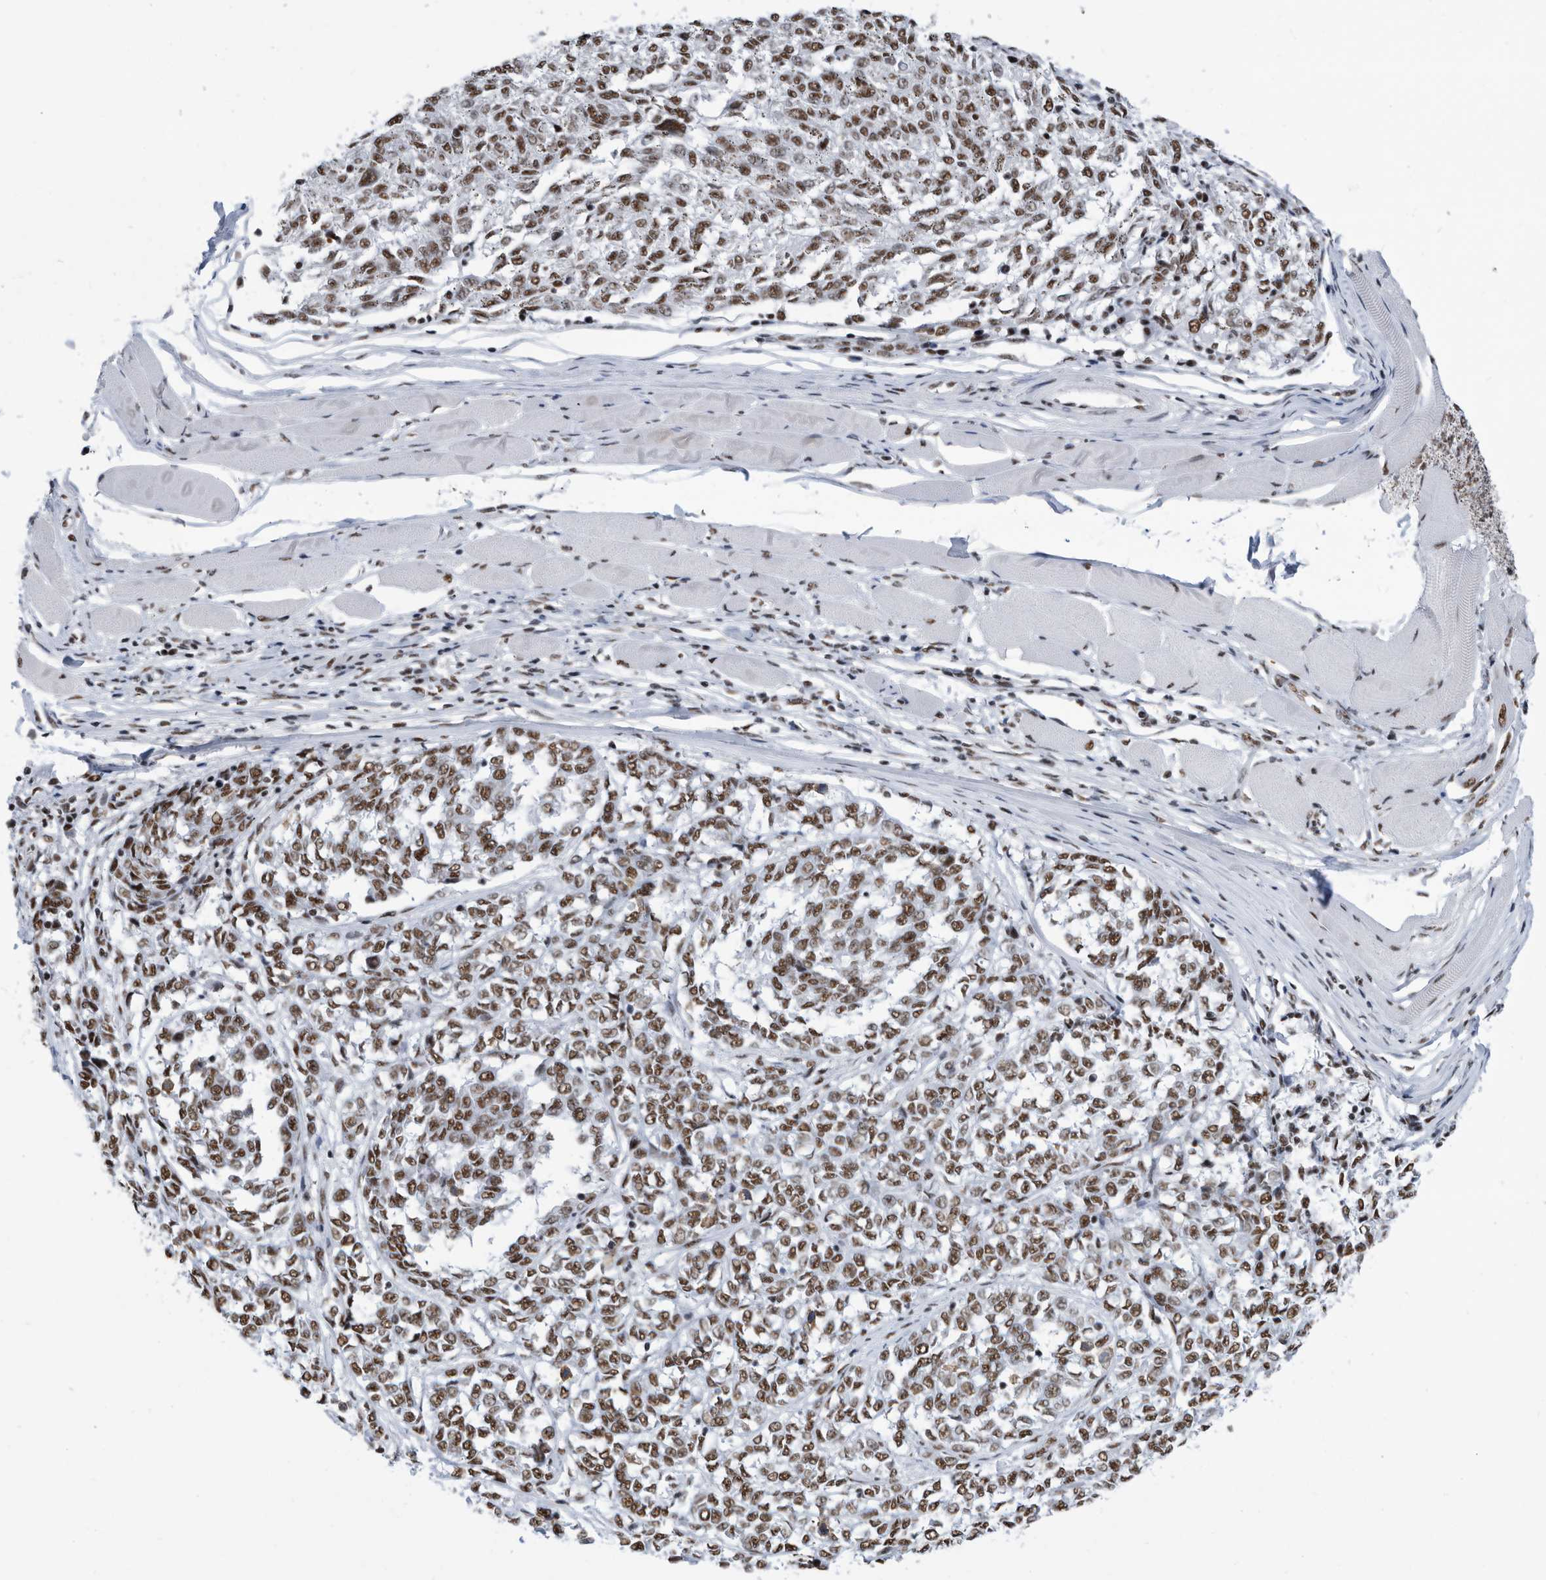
{"staining": {"intensity": "moderate", "quantity": ">75%", "location": "nuclear"}, "tissue": "melanoma", "cell_type": "Tumor cells", "image_type": "cancer", "snomed": [{"axis": "morphology", "description": "Malignant melanoma, NOS"}, {"axis": "topography", "description": "Skin"}], "caption": "Immunohistochemical staining of malignant melanoma demonstrates medium levels of moderate nuclear staining in approximately >75% of tumor cells.", "gene": "SF3A1", "patient": {"sex": "female", "age": 72}}